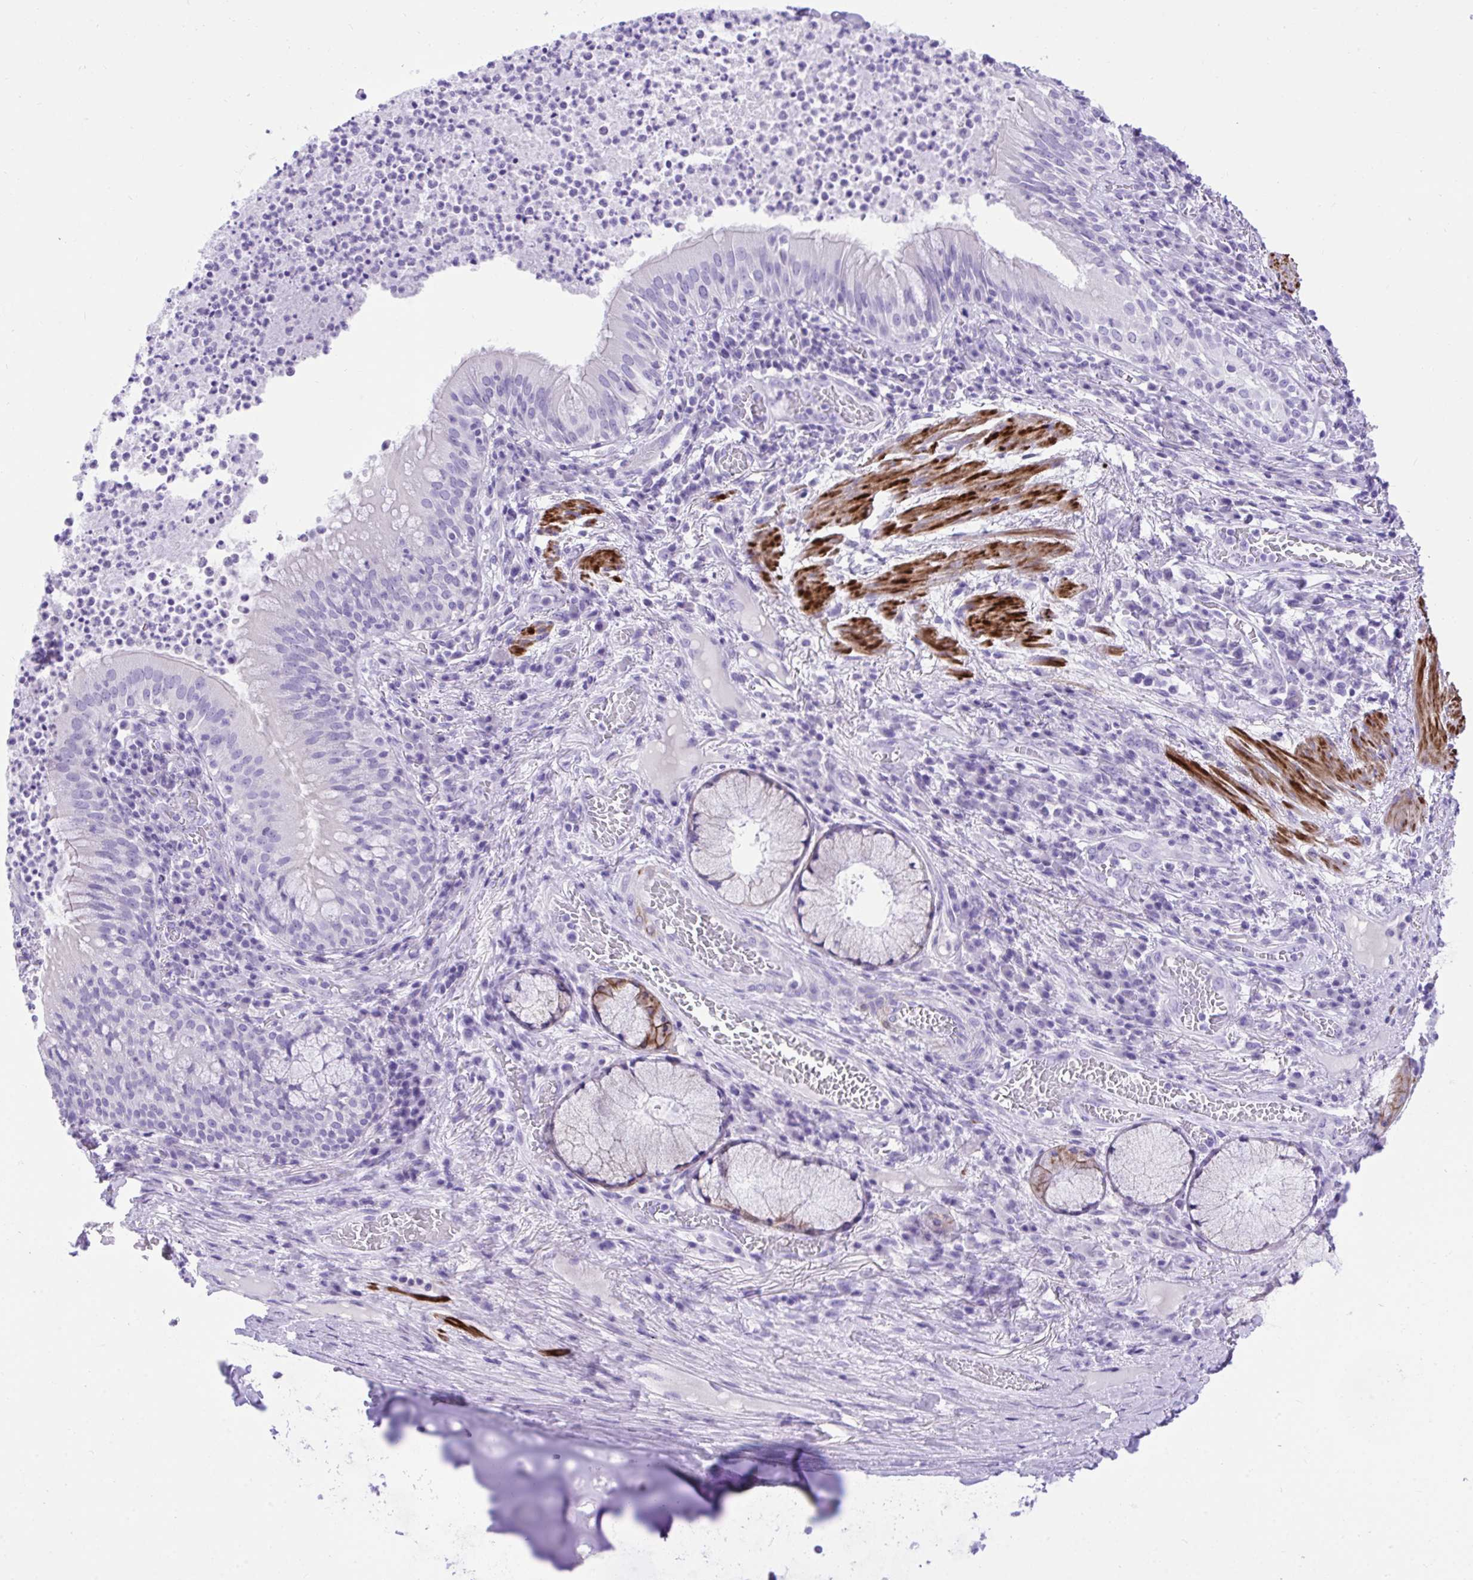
{"staining": {"intensity": "negative", "quantity": "none", "location": "none"}, "tissue": "bronchus", "cell_type": "Respiratory epithelial cells", "image_type": "normal", "snomed": [{"axis": "morphology", "description": "Normal tissue, NOS"}, {"axis": "topography", "description": "Lymph node"}, {"axis": "topography", "description": "Bronchus"}], "caption": "A high-resolution image shows immunohistochemistry (IHC) staining of benign bronchus, which displays no significant positivity in respiratory epithelial cells. The staining is performed using DAB (3,3'-diaminobenzidine) brown chromogen with nuclei counter-stained in using hematoxylin.", "gene": "KCNN4", "patient": {"sex": "male", "age": 56}}